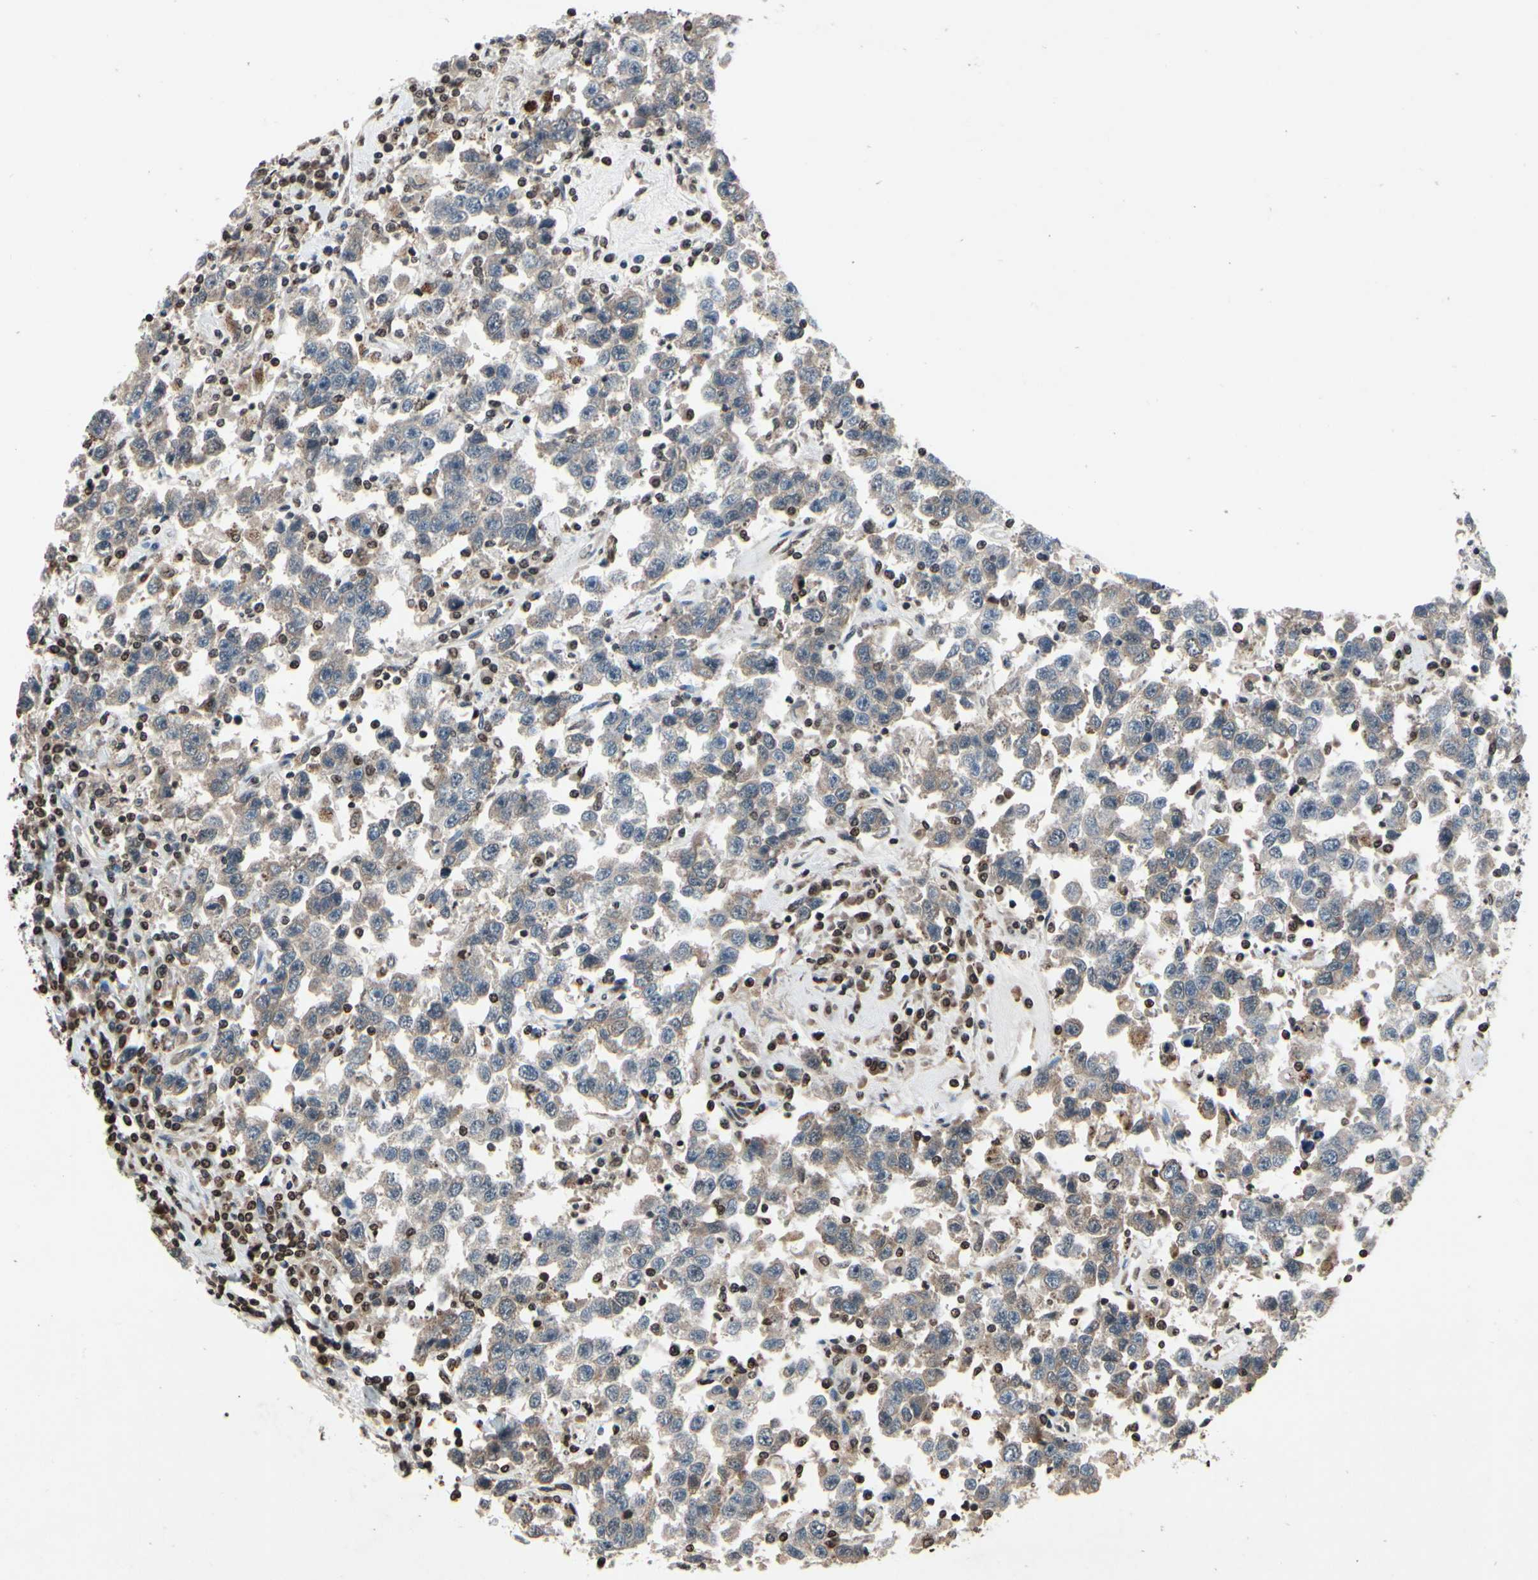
{"staining": {"intensity": "weak", "quantity": "25%-75%", "location": "cytoplasmic/membranous"}, "tissue": "testis cancer", "cell_type": "Tumor cells", "image_type": "cancer", "snomed": [{"axis": "morphology", "description": "Seminoma, NOS"}, {"axis": "topography", "description": "Testis"}], "caption": "Immunohistochemistry (IHC) image of human testis cancer stained for a protein (brown), which displays low levels of weak cytoplasmic/membranous expression in about 25%-75% of tumor cells.", "gene": "HIPK2", "patient": {"sex": "male", "age": 41}}